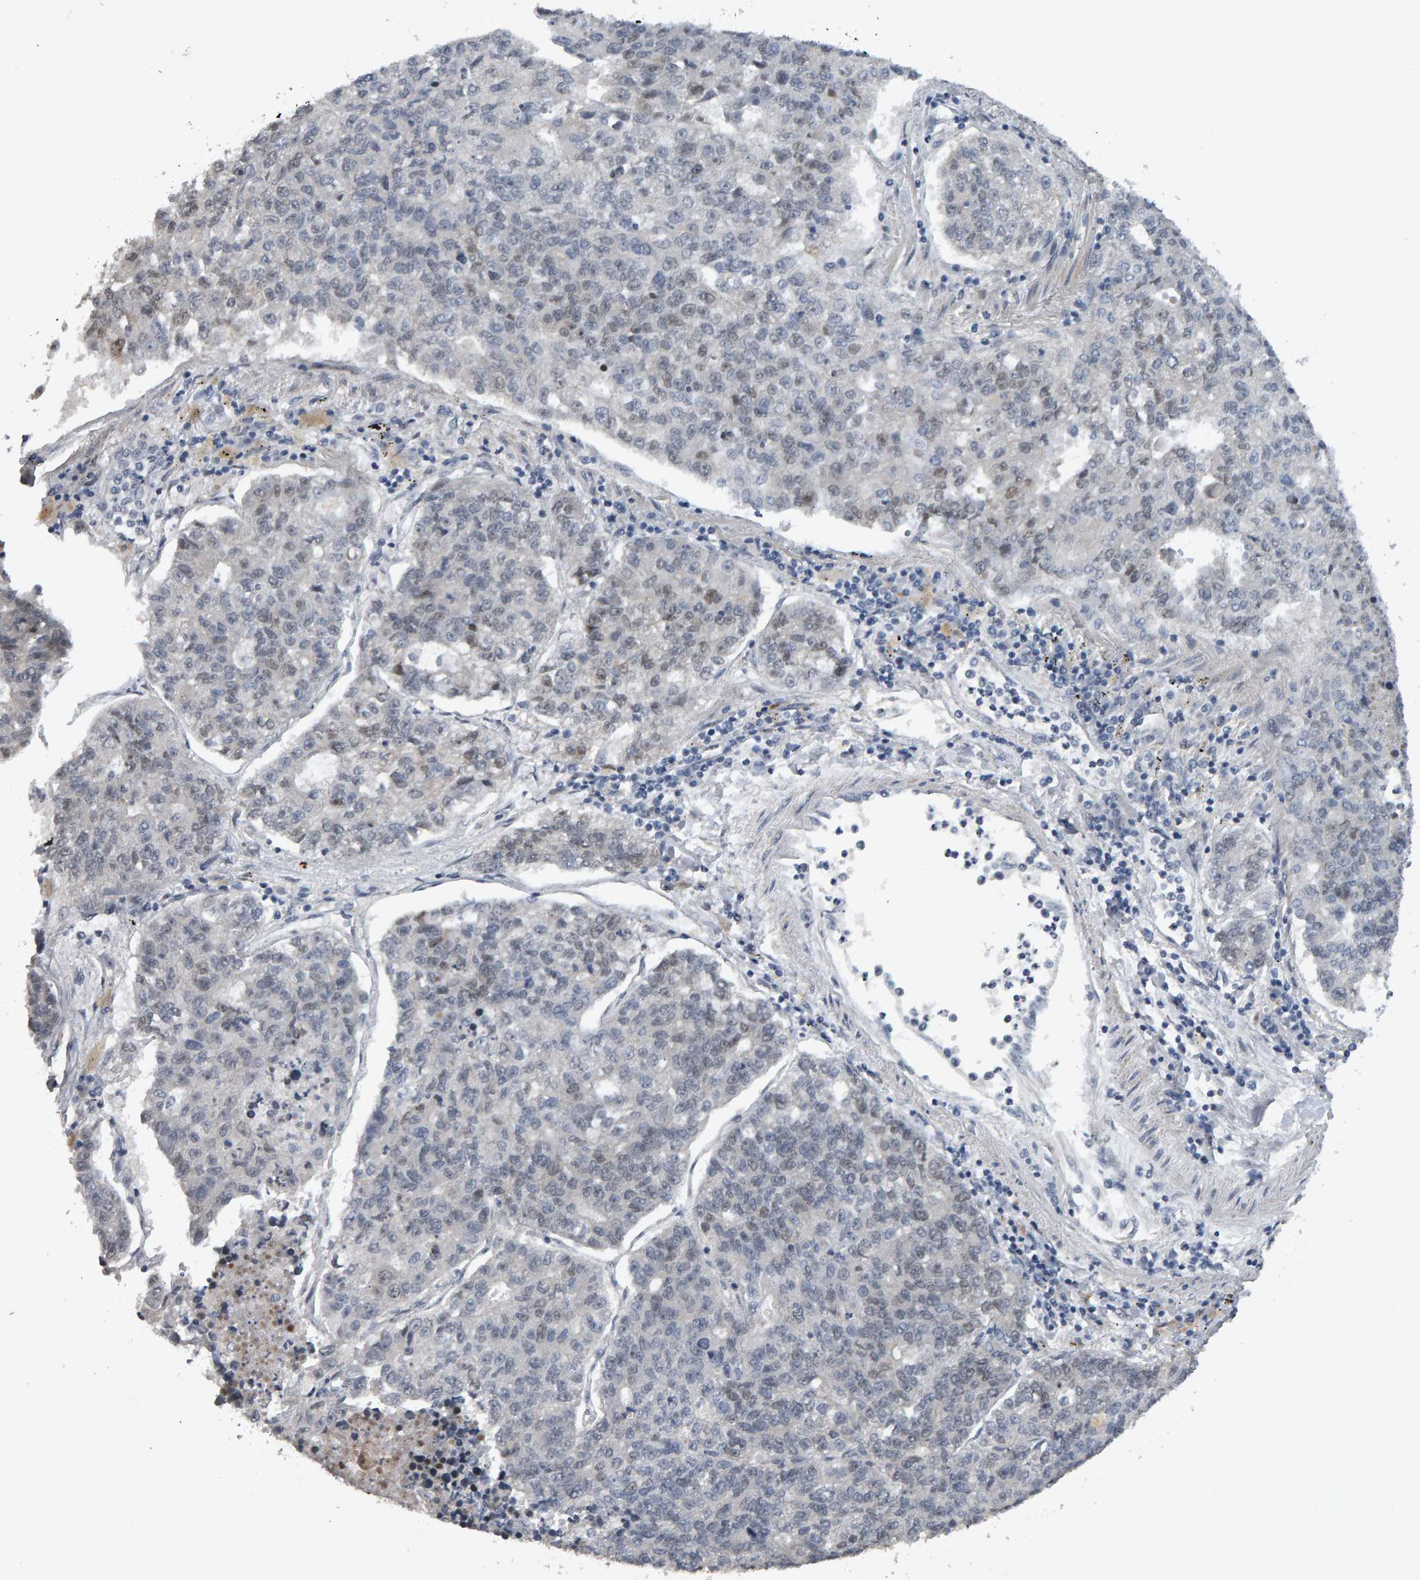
{"staining": {"intensity": "weak", "quantity": "<25%", "location": "nuclear"}, "tissue": "lung cancer", "cell_type": "Tumor cells", "image_type": "cancer", "snomed": [{"axis": "morphology", "description": "Adenocarcinoma, NOS"}, {"axis": "topography", "description": "Lung"}], "caption": "This photomicrograph is of adenocarcinoma (lung) stained with immunohistochemistry (IHC) to label a protein in brown with the nuclei are counter-stained blue. There is no positivity in tumor cells.", "gene": "IPO8", "patient": {"sex": "male", "age": 49}}